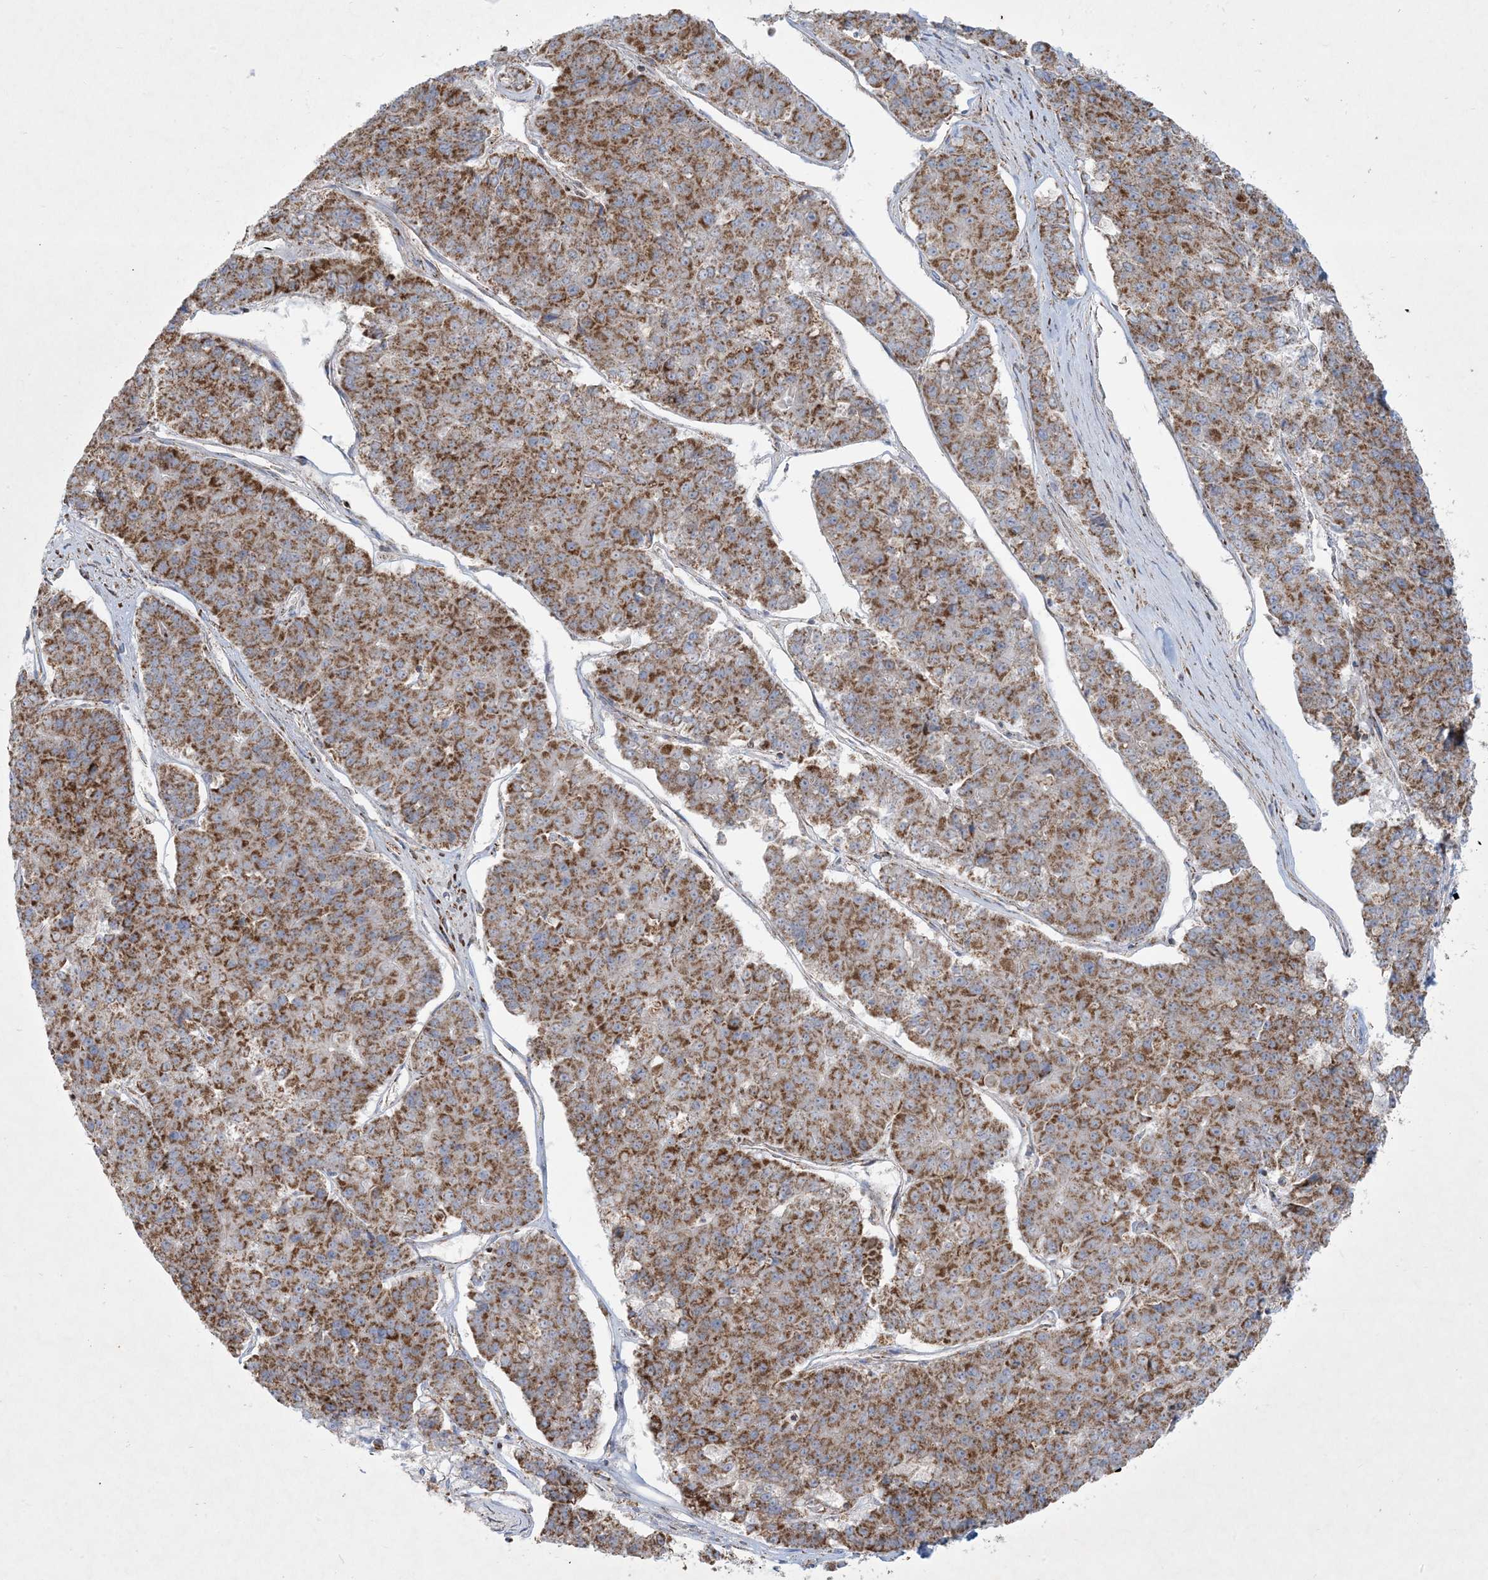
{"staining": {"intensity": "moderate", "quantity": ">75%", "location": "cytoplasmic/membranous"}, "tissue": "pancreatic cancer", "cell_type": "Tumor cells", "image_type": "cancer", "snomed": [{"axis": "morphology", "description": "Adenocarcinoma, NOS"}, {"axis": "topography", "description": "Pancreas"}], "caption": "Moderate cytoplasmic/membranous protein positivity is seen in approximately >75% of tumor cells in adenocarcinoma (pancreatic).", "gene": "BEND4", "patient": {"sex": "male", "age": 50}}